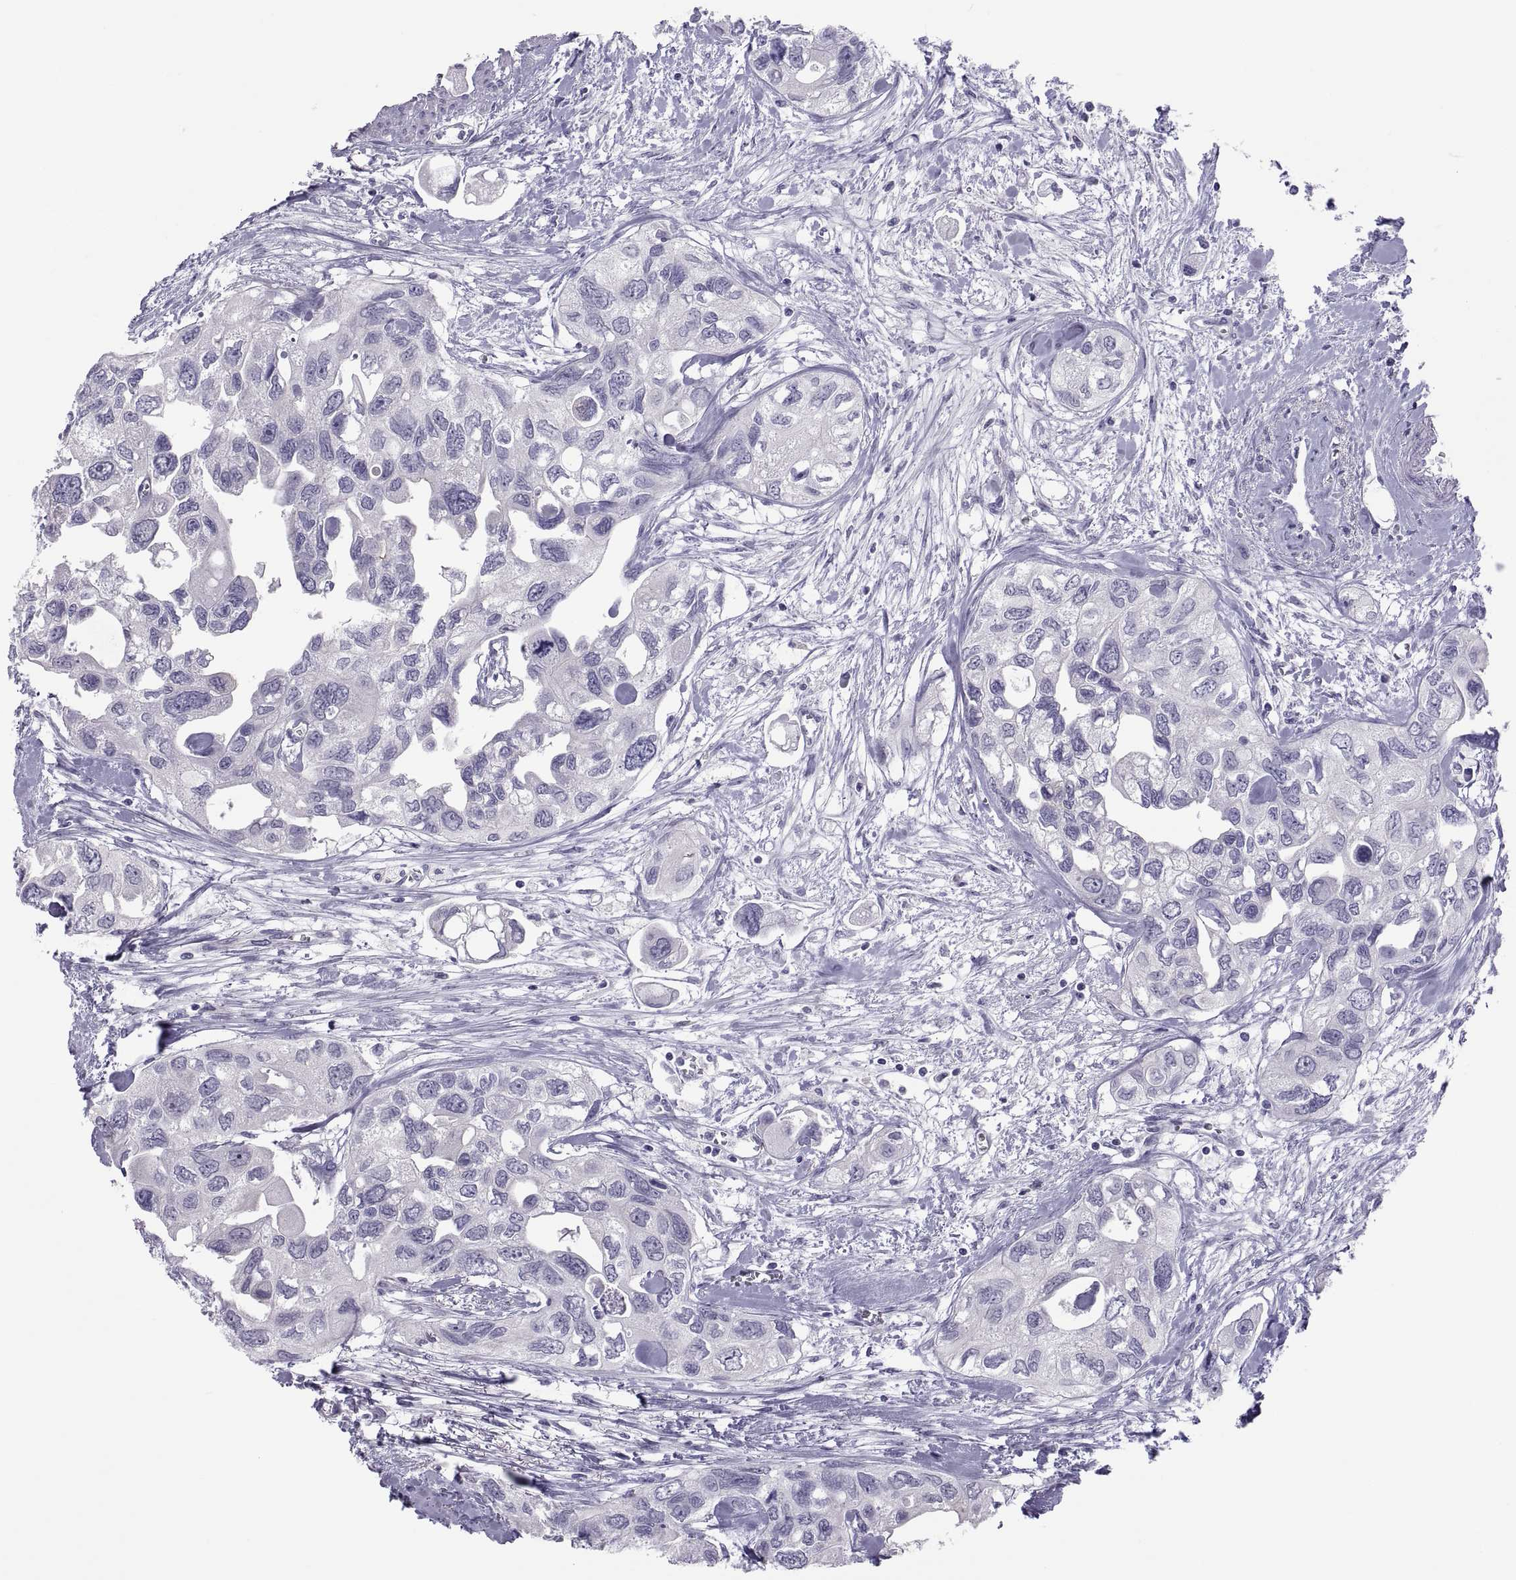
{"staining": {"intensity": "negative", "quantity": "none", "location": "none"}, "tissue": "urothelial cancer", "cell_type": "Tumor cells", "image_type": "cancer", "snomed": [{"axis": "morphology", "description": "Urothelial carcinoma, High grade"}, {"axis": "topography", "description": "Urinary bladder"}], "caption": "The histopathology image exhibits no staining of tumor cells in high-grade urothelial carcinoma.", "gene": "RNASE12", "patient": {"sex": "male", "age": 59}}